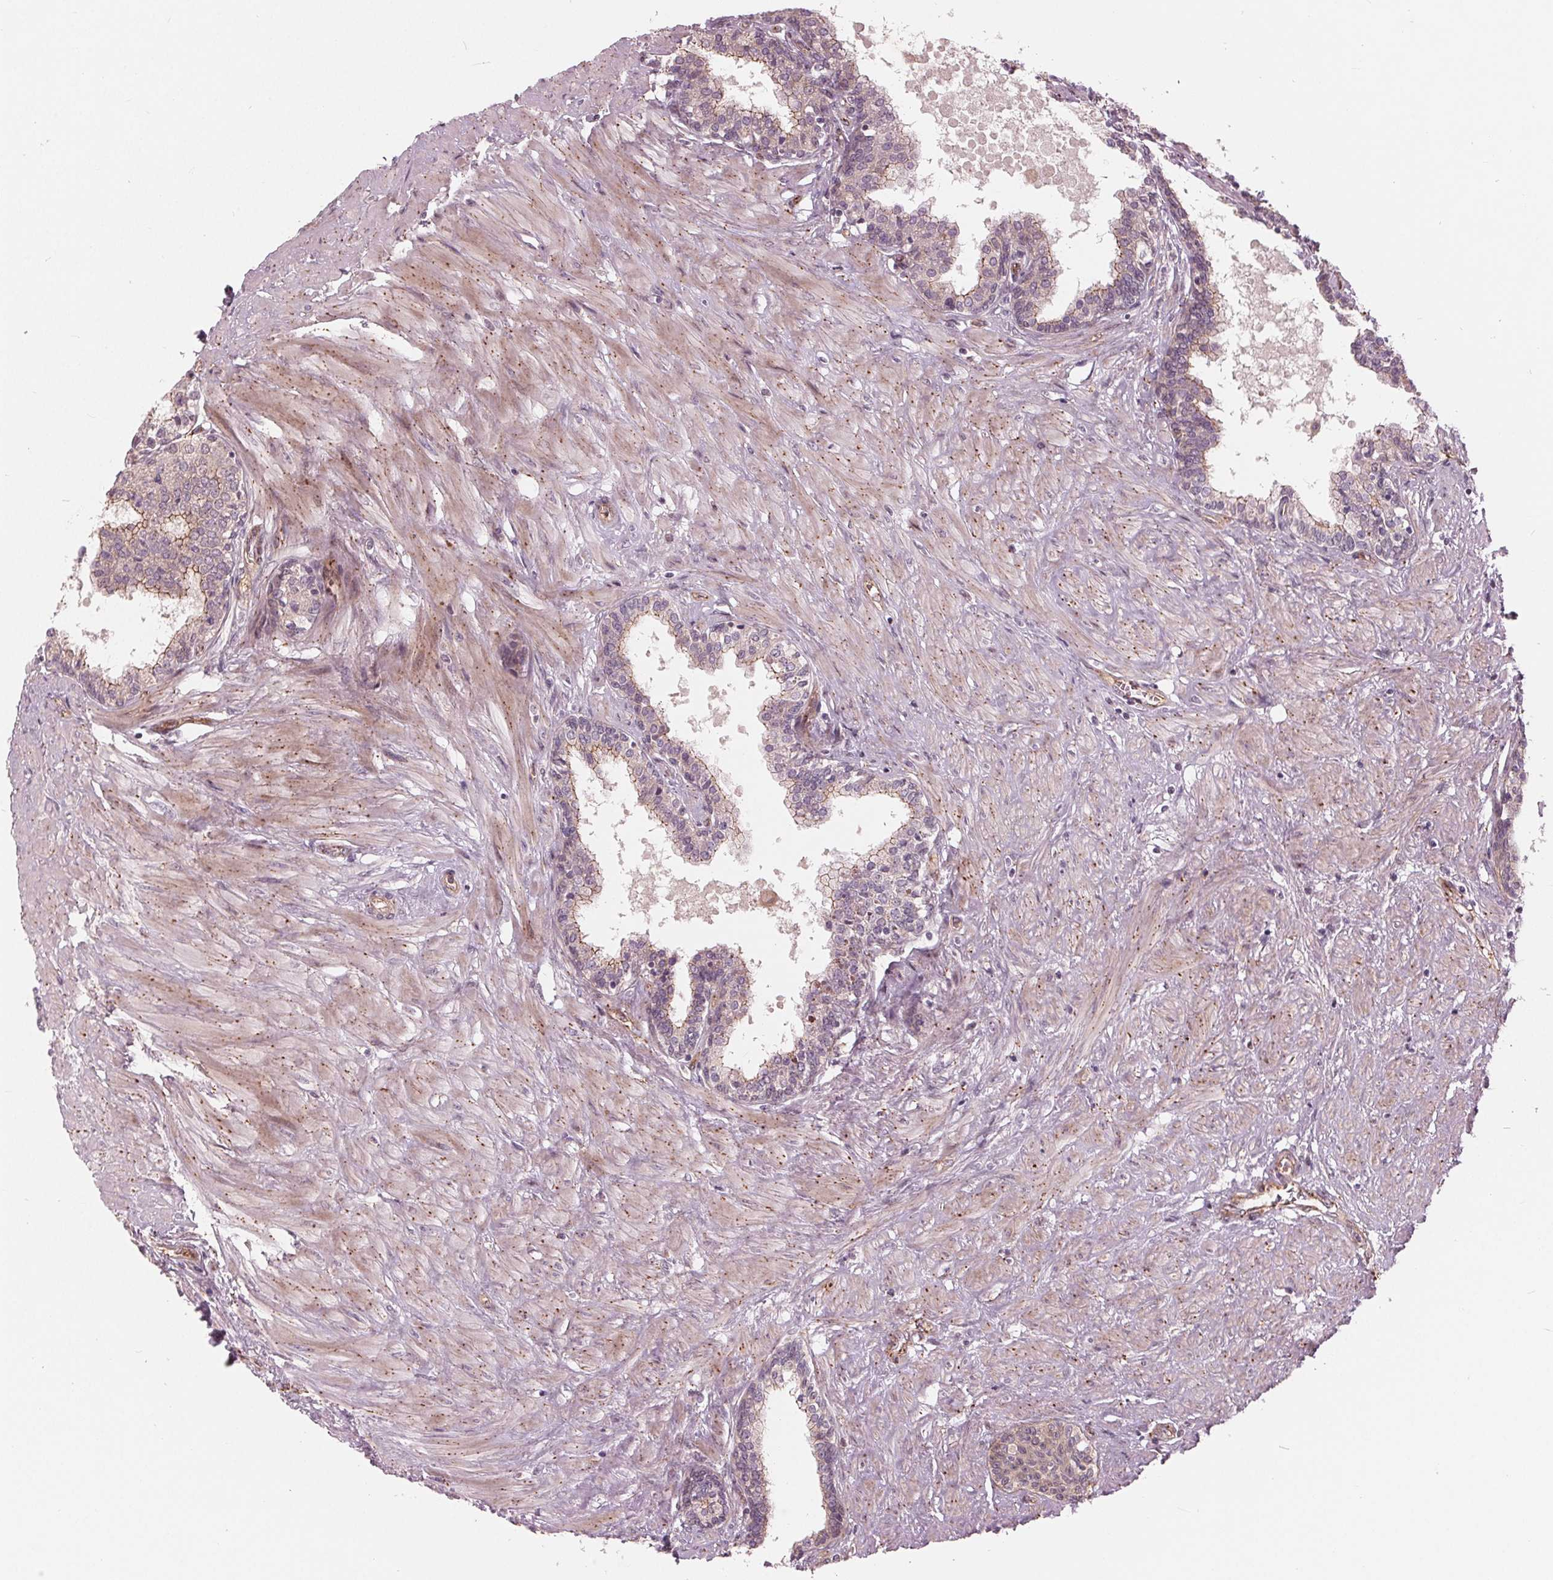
{"staining": {"intensity": "moderate", "quantity": "<25%", "location": "cytoplasmic/membranous"}, "tissue": "prostate", "cell_type": "Glandular cells", "image_type": "normal", "snomed": [{"axis": "morphology", "description": "Normal tissue, NOS"}, {"axis": "topography", "description": "Prostate"}], "caption": "Immunohistochemistry photomicrograph of normal prostate: human prostate stained using immunohistochemistry shows low levels of moderate protein expression localized specifically in the cytoplasmic/membranous of glandular cells, appearing as a cytoplasmic/membranous brown color.", "gene": "TXNIP", "patient": {"sex": "male", "age": 55}}